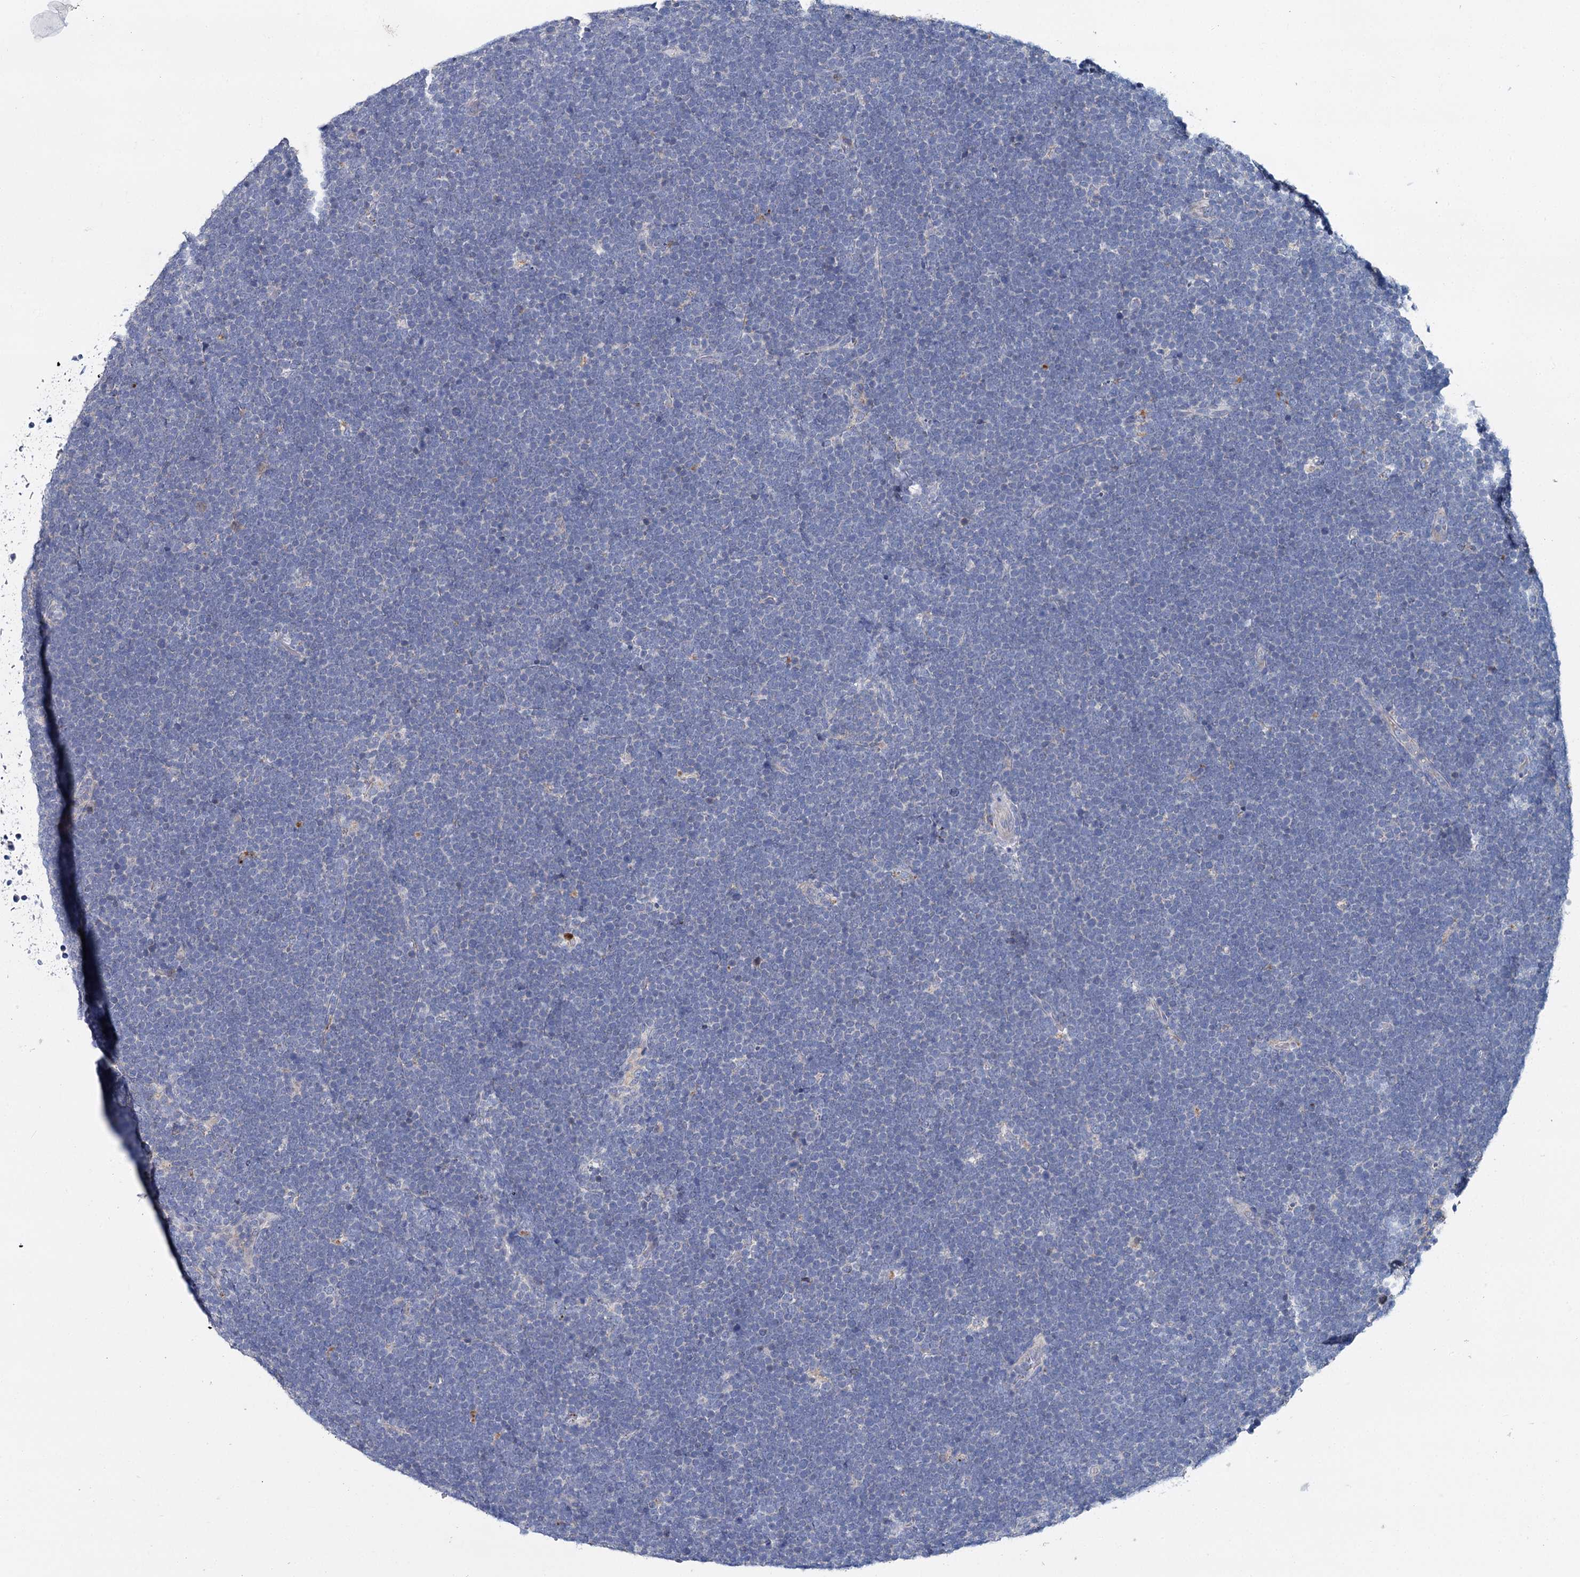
{"staining": {"intensity": "negative", "quantity": "none", "location": "none"}, "tissue": "lymphoma", "cell_type": "Tumor cells", "image_type": "cancer", "snomed": [{"axis": "morphology", "description": "Malignant lymphoma, non-Hodgkin's type, High grade"}, {"axis": "topography", "description": "Lymph node"}], "caption": "This is an immunohistochemistry (IHC) histopathology image of human lymphoma. There is no positivity in tumor cells.", "gene": "ANKRD16", "patient": {"sex": "male", "age": 13}}